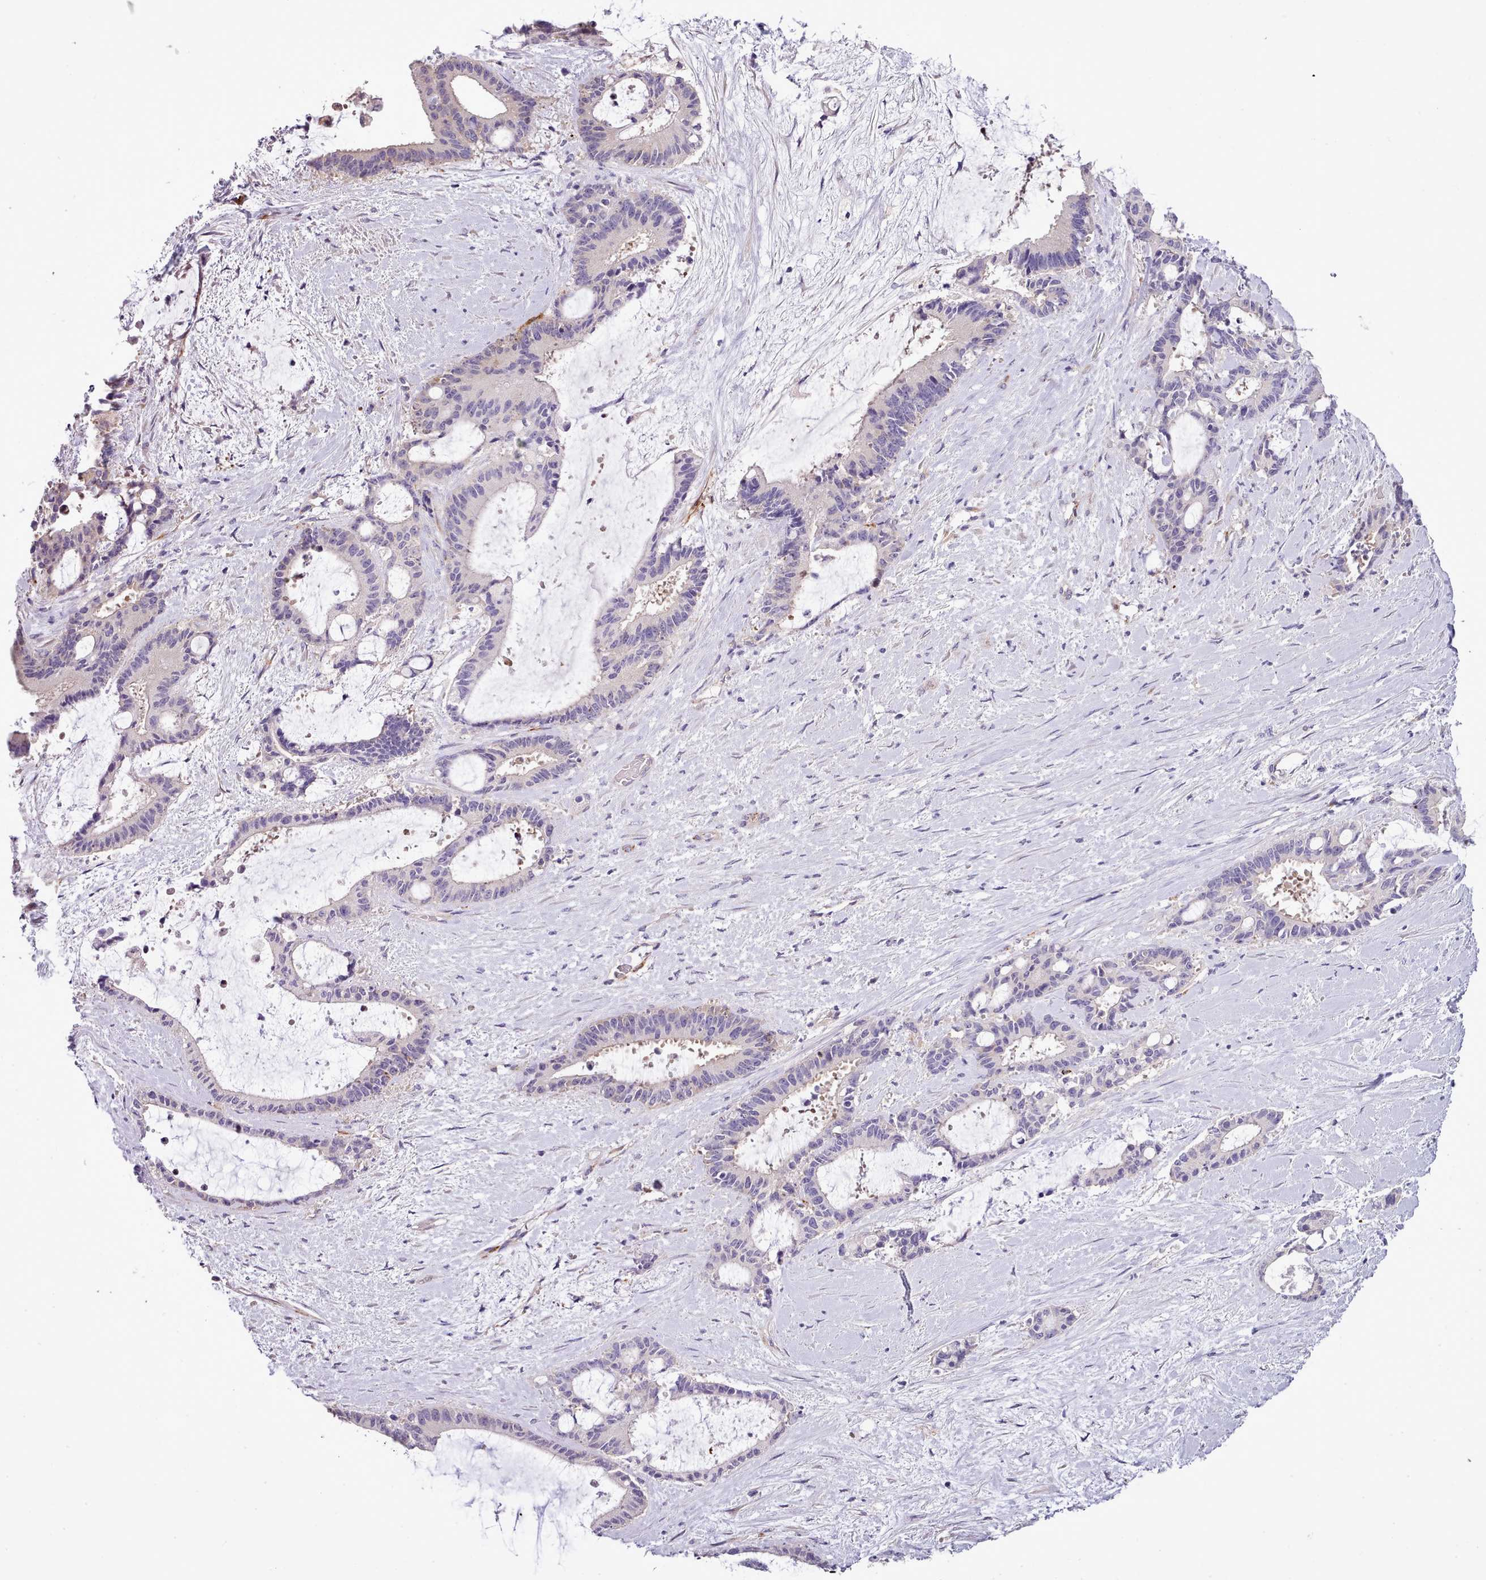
{"staining": {"intensity": "negative", "quantity": "none", "location": "none"}, "tissue": "liver cancer", "cell_type": "Tumor cells", "image_type": "cancer", "snomed": [{"axis": "morphology", "description": "Normal tissue, NOS"}, {"axis": "morphology", "description": "Cholangiocarcinoma"}, {"axis": "topography", "description": "Liver"}, {"axis": "topography", "description": "Peripheral nerve tissue"}], "caption": "Micrograph shows no significant protein expression in tumor cells of cholangiocarcinoma (liver). The staining was performed using DAB to visualize the protein expression in brown, while the nuclei were stained in blue with hematoxylin (Magnification: 20x).", "gene": "SETX", "patient": {"sex": "female", "age": 73}}